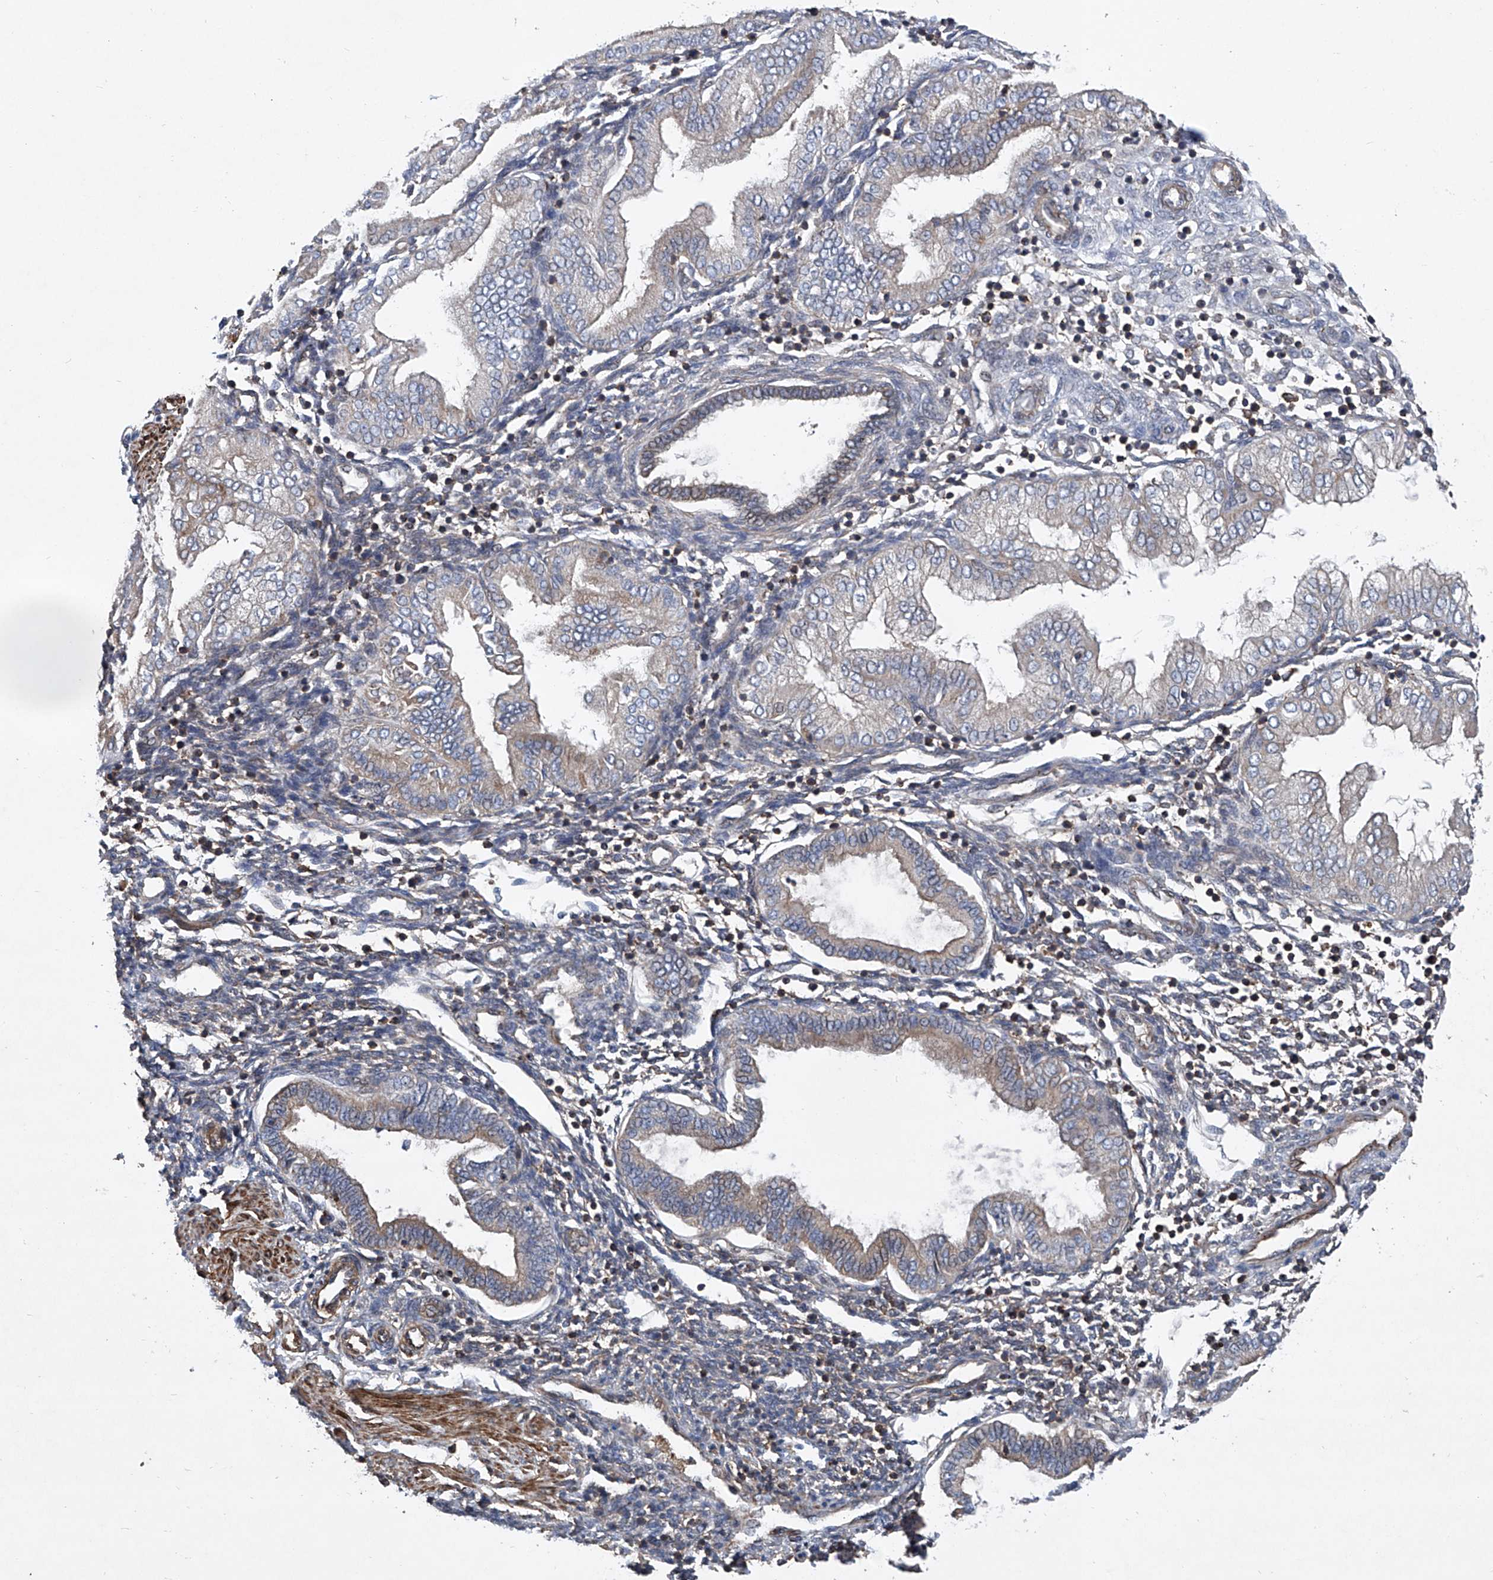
{"staining": {"intensity": "negative", "quantity": "none", "location": "none"}, "tissue": "endometrium", "cell_type": "Cells in endometrial stroma", "image_type": "normal", "snomed": [{"axis": "morphology", "description": "Normal tissue, NOS"}, {"axis": "topography", "description": "Endometrium"}], "caption": "A high-resolution micrograph shows immunohistochemistry staining of benign endometrium, which displays no significant positivity in cells in endometrial stroma. (DAB (3,3'-diaminobenzidine) IHC visualized using brightfield microscopy, high magnification).", "gene": "NT5C3A", "patient": {"sex": "female", "age": 53}}